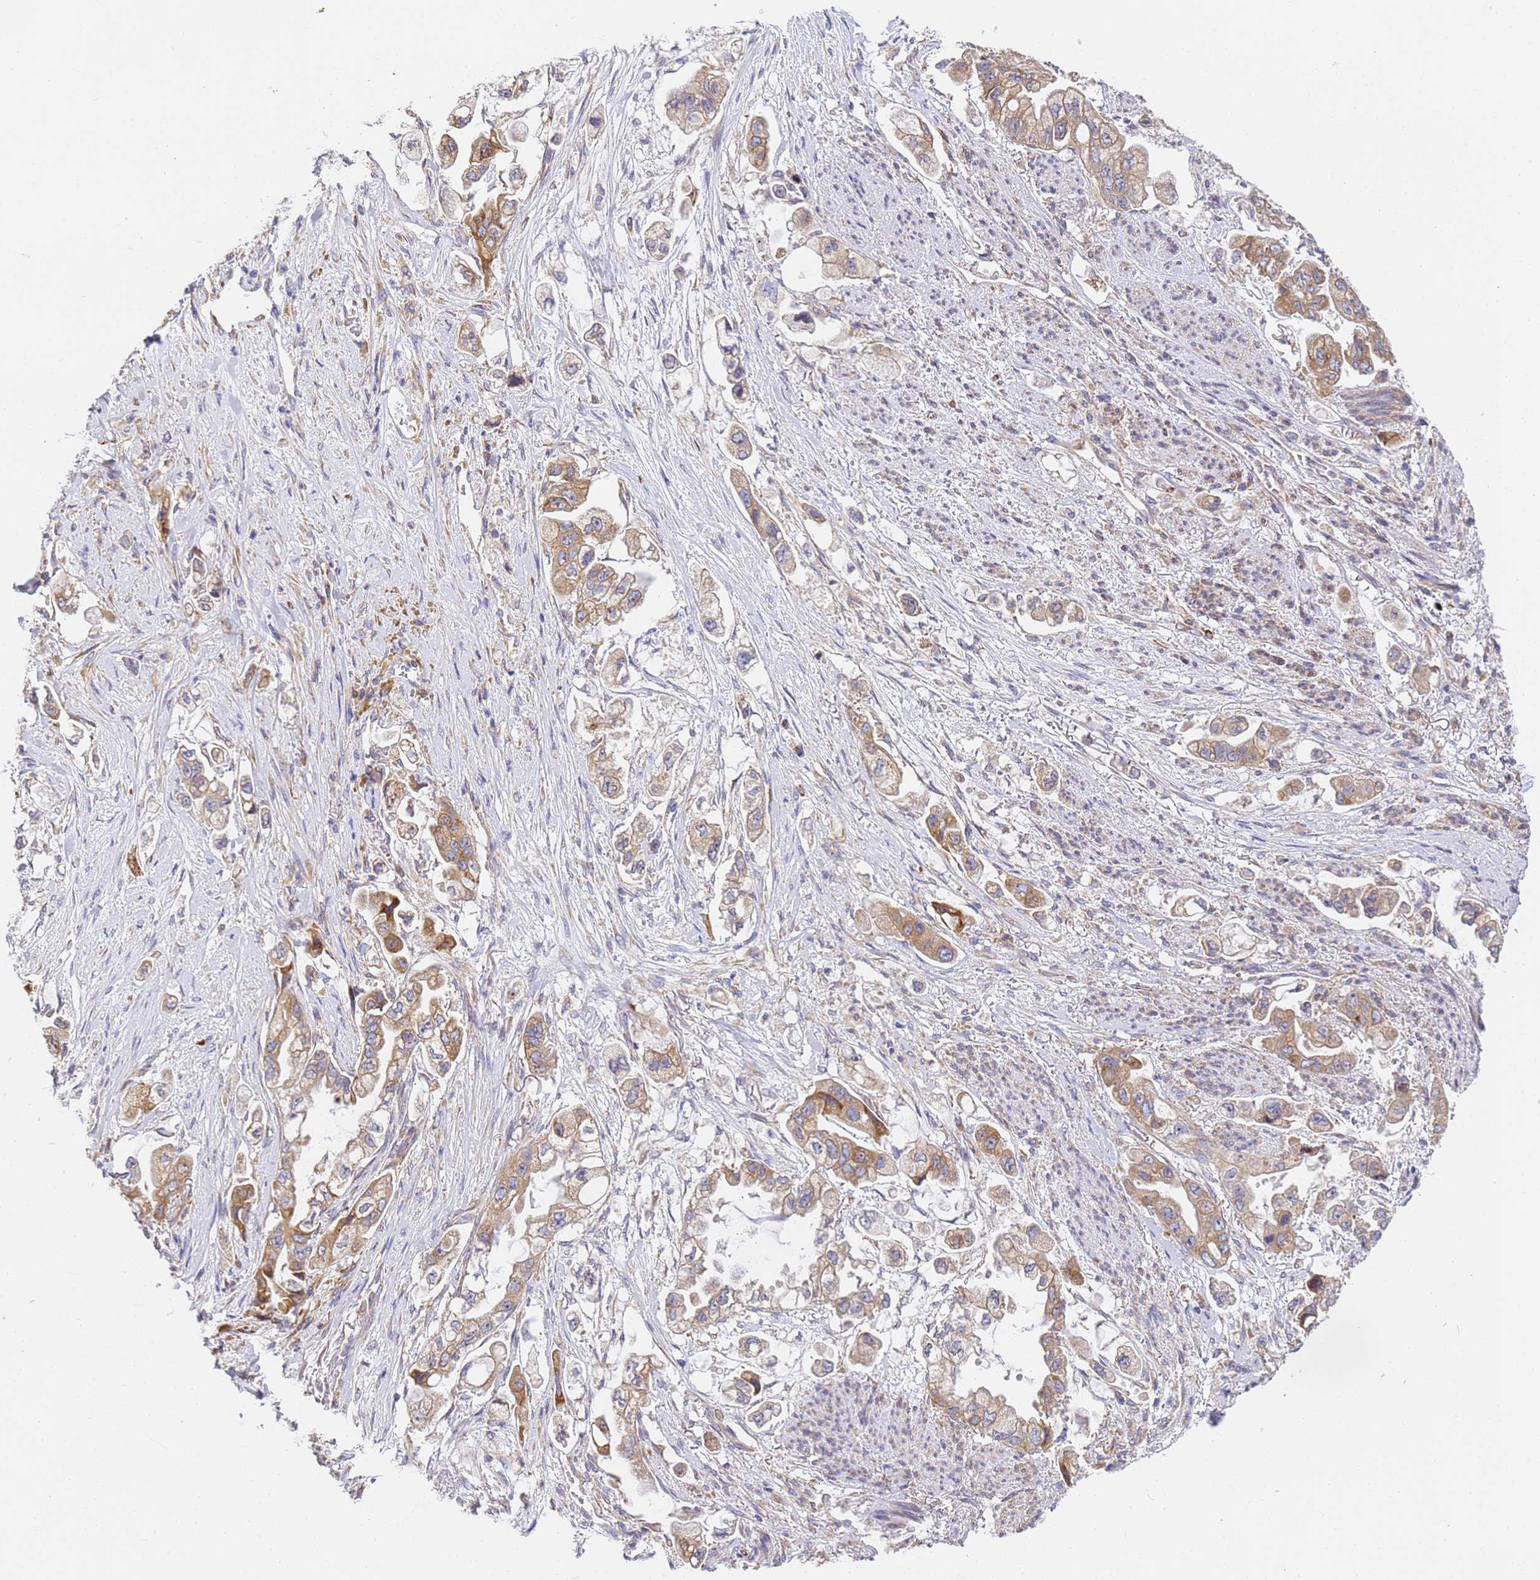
{"staining": {"intensity": "moderate", "quantity": ">75%", "location": "cytoplasmic/membranous"}, "tissue": "stomach cancer", "cell_type": "Tumor cells", "image_type": "cancer", "snomed": [{"axis": "morphology", "description": "Adenocarcinoma, NOS"}, {"axis": "topography", "description": "Stomach"}], "caption": "Immunohistochemical staining of human stomach cancer demonstrates medium levels of moderate cytoplasmic/membranous protein staining in about >75% of tumor cells. Using DAB (brown) and hematoxylin (blue) stains, captured at high magnification using brightfield microscopy.", "gene": "RPL13A", "patient": {"sex": "male", "age": 62}}